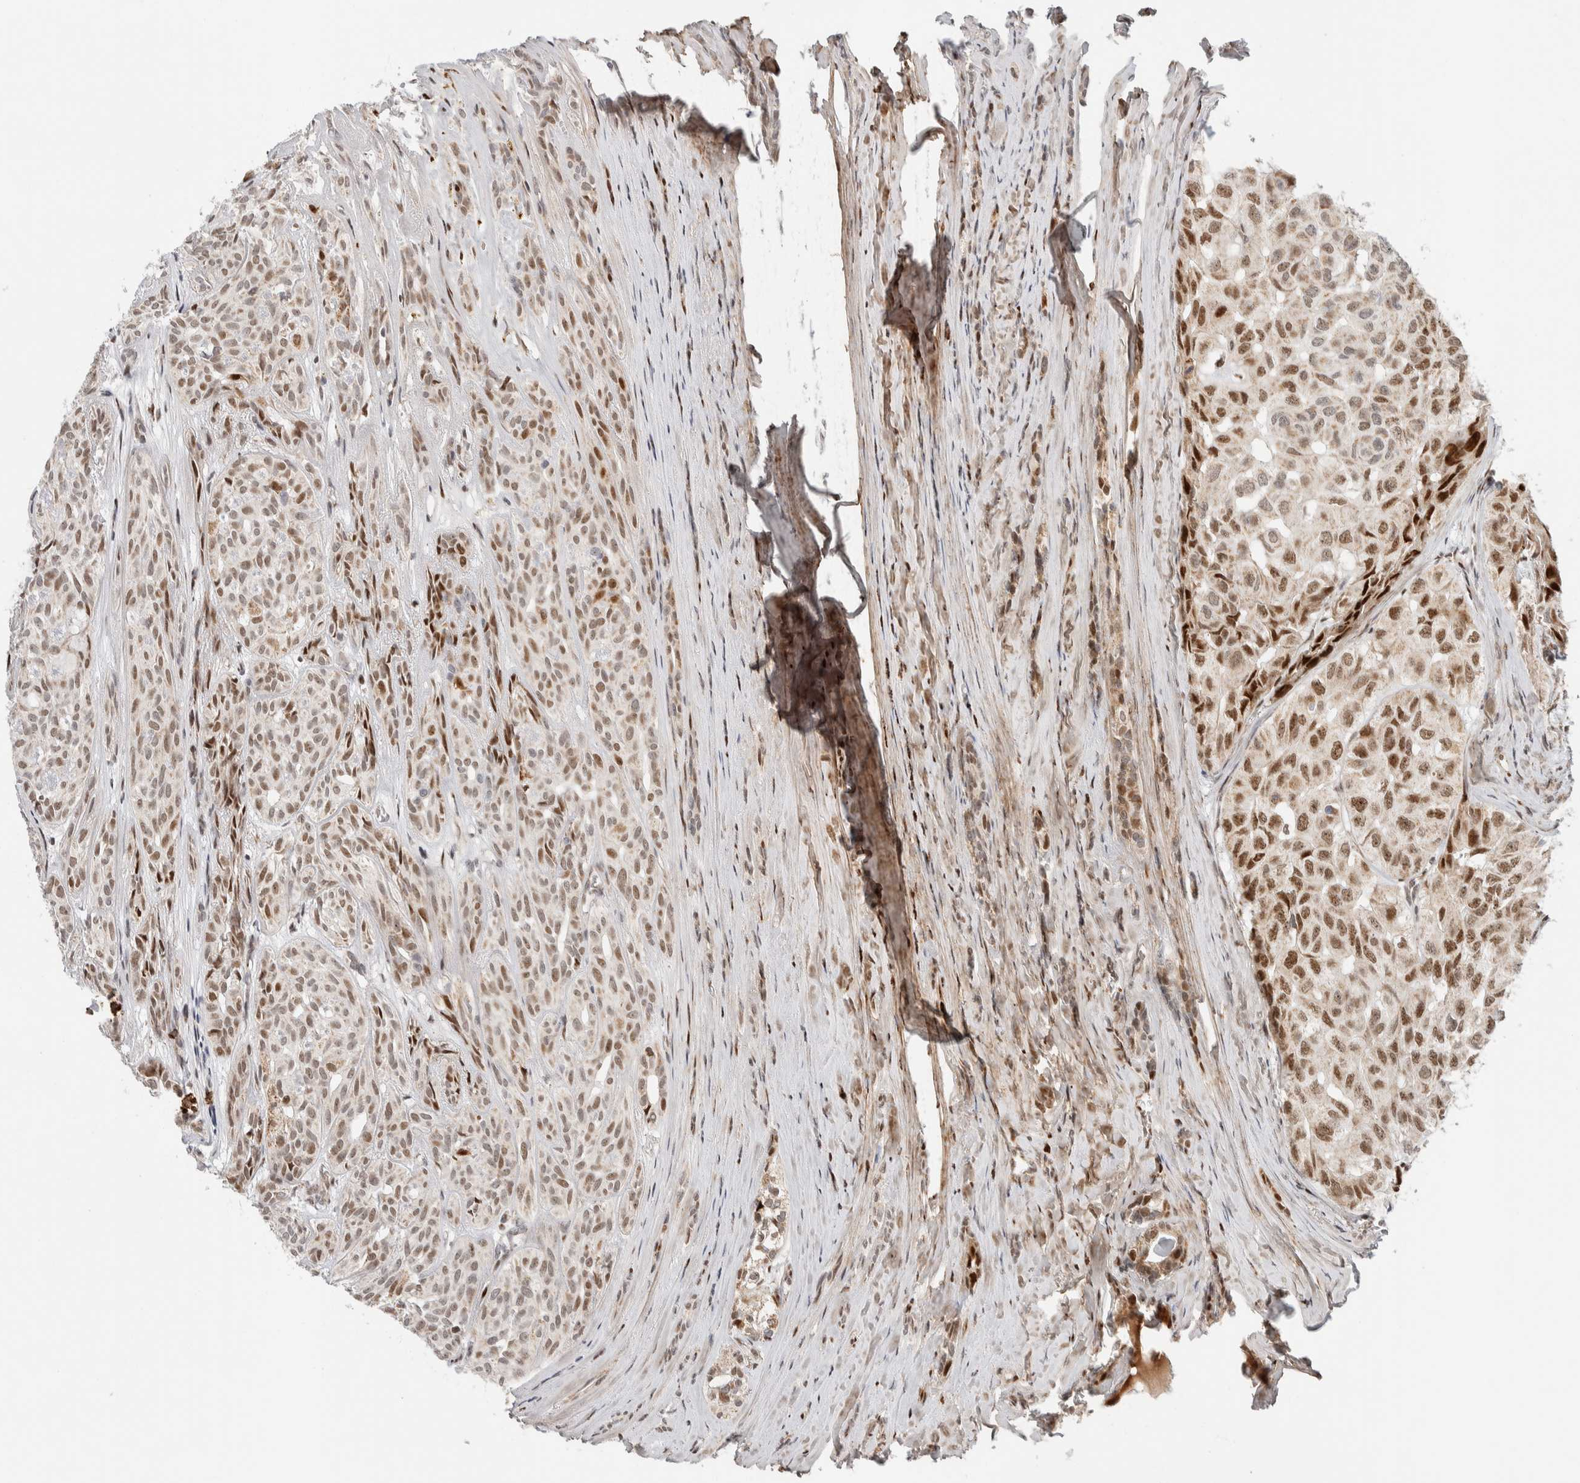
{"staining": {"intensity": "moderate", "quantity": "25%-75%", "location": "nuclear"}, "tissue": "head and neck cancer", "cell_type": "Tumor cells", "image_type": "cancer", "snomed": [{"axis": "morphology", "description": "Adenocarcinoma, NOS"}, {"axis": "topography", "description": "Salivary gland, NOS"}, {"axis": "topography", "description": "Head-Neck"}], "caption": "Head and neck cancer (adenocarcinoma) stained for a protein (brown) demonstrates moderate nuclear positive expression in about 25%-75% of tumor cells.", "gene": "TSPAN32", "patient": {"sex": "female", "age": 76}}